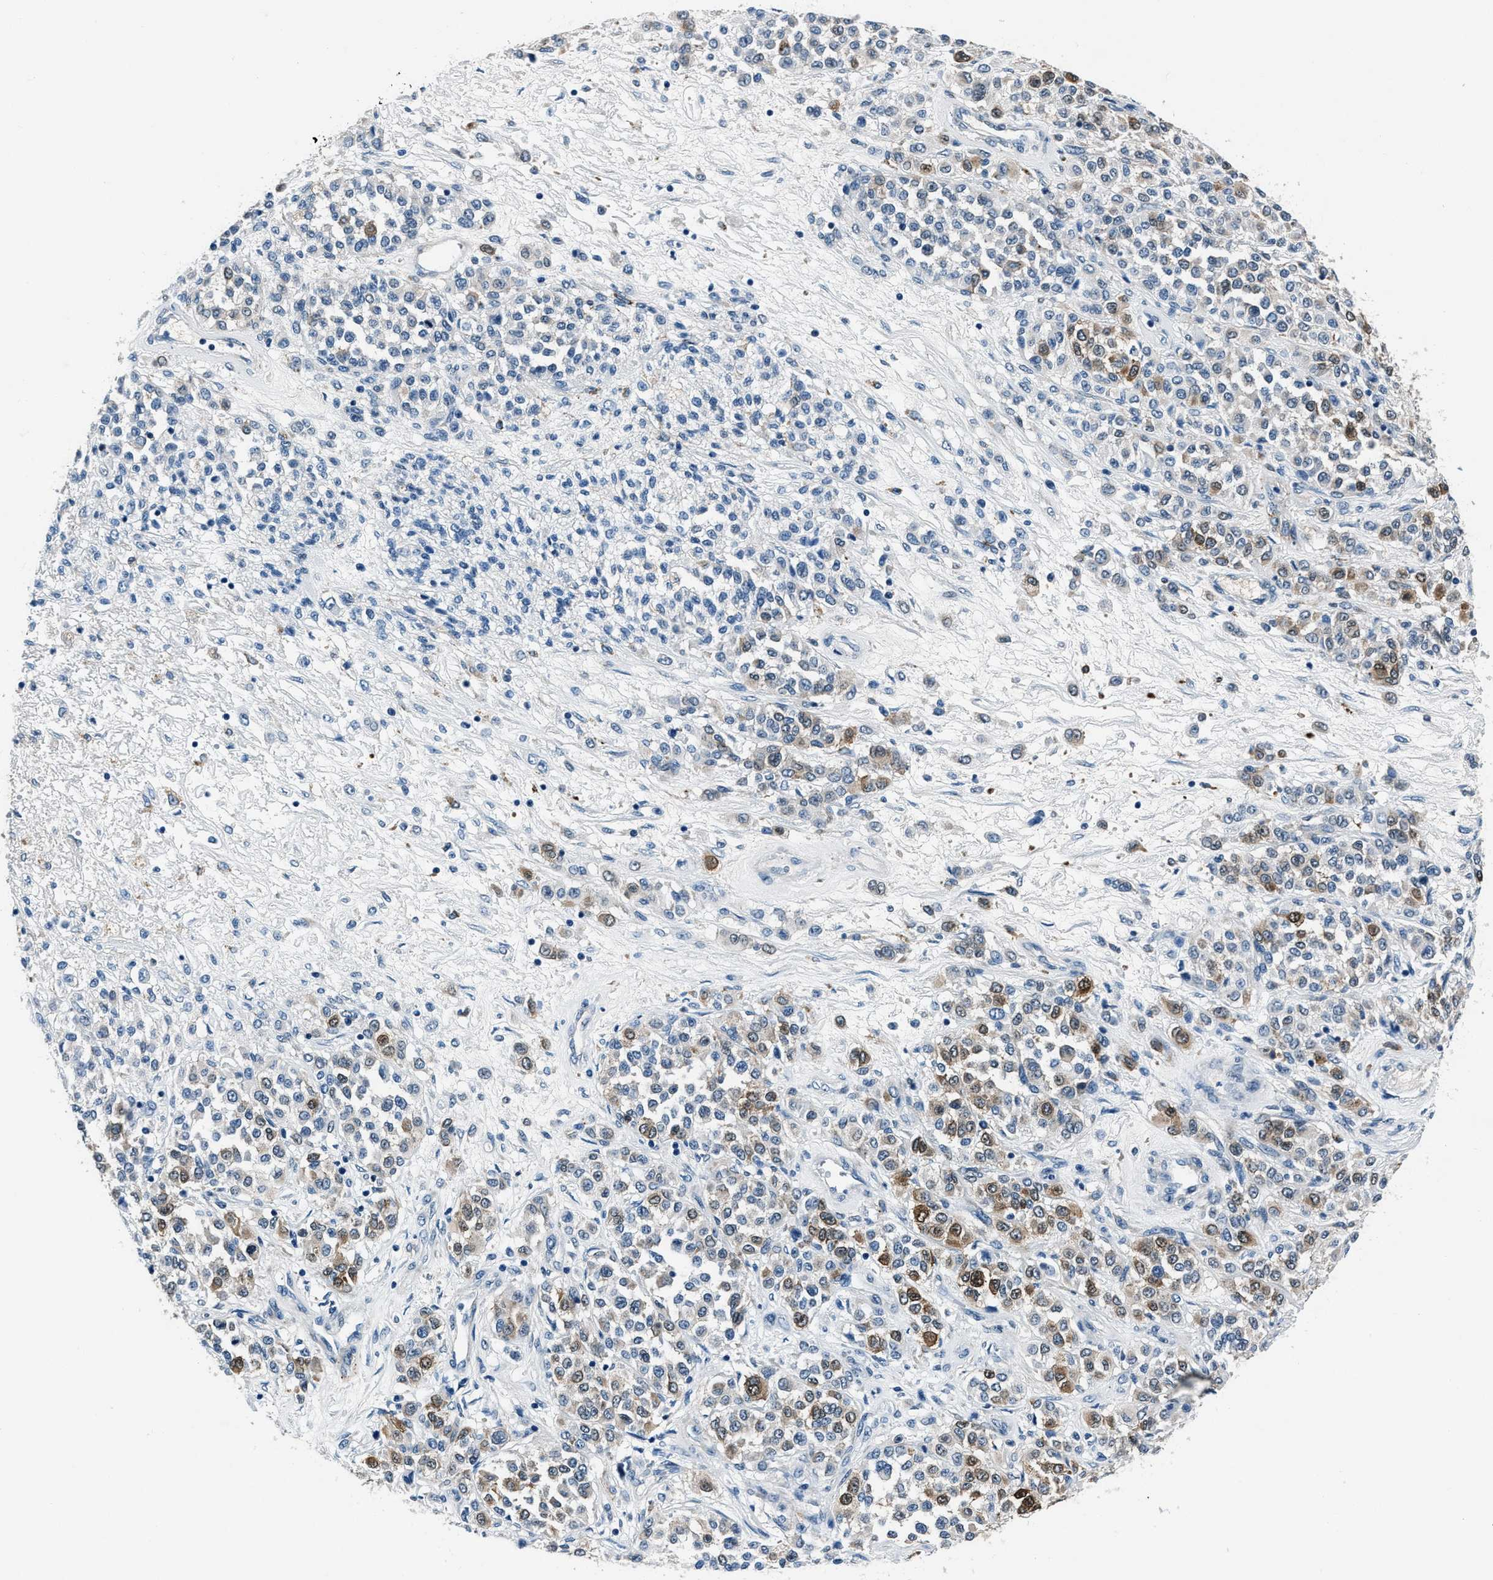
{"staining": {"intensity": "moderate", "quantity": "<25%", "location": "cytoplasmic/membranous"}, "tissue": "melanoma", "cell_type": "Tumor cells", "image_type": "cancer", "snomed": [{"axis": "morphology", "description": "Malignant melanoma, Metastatic site"}, {"axis": "topography", "description": "Pancreas"}], "caption": "Protein staining of malignant melanoma (metastatic site) tissue shows moderate cytoplasmic/membranous expression in approximately <25% of tumor cells. (DAB (3,3'-diaminobenzidine) = brown stain, brightfield microscopy at high magnification).", "gene": "PTPDC1", "patient": {"sex": "female", "age": 30}}